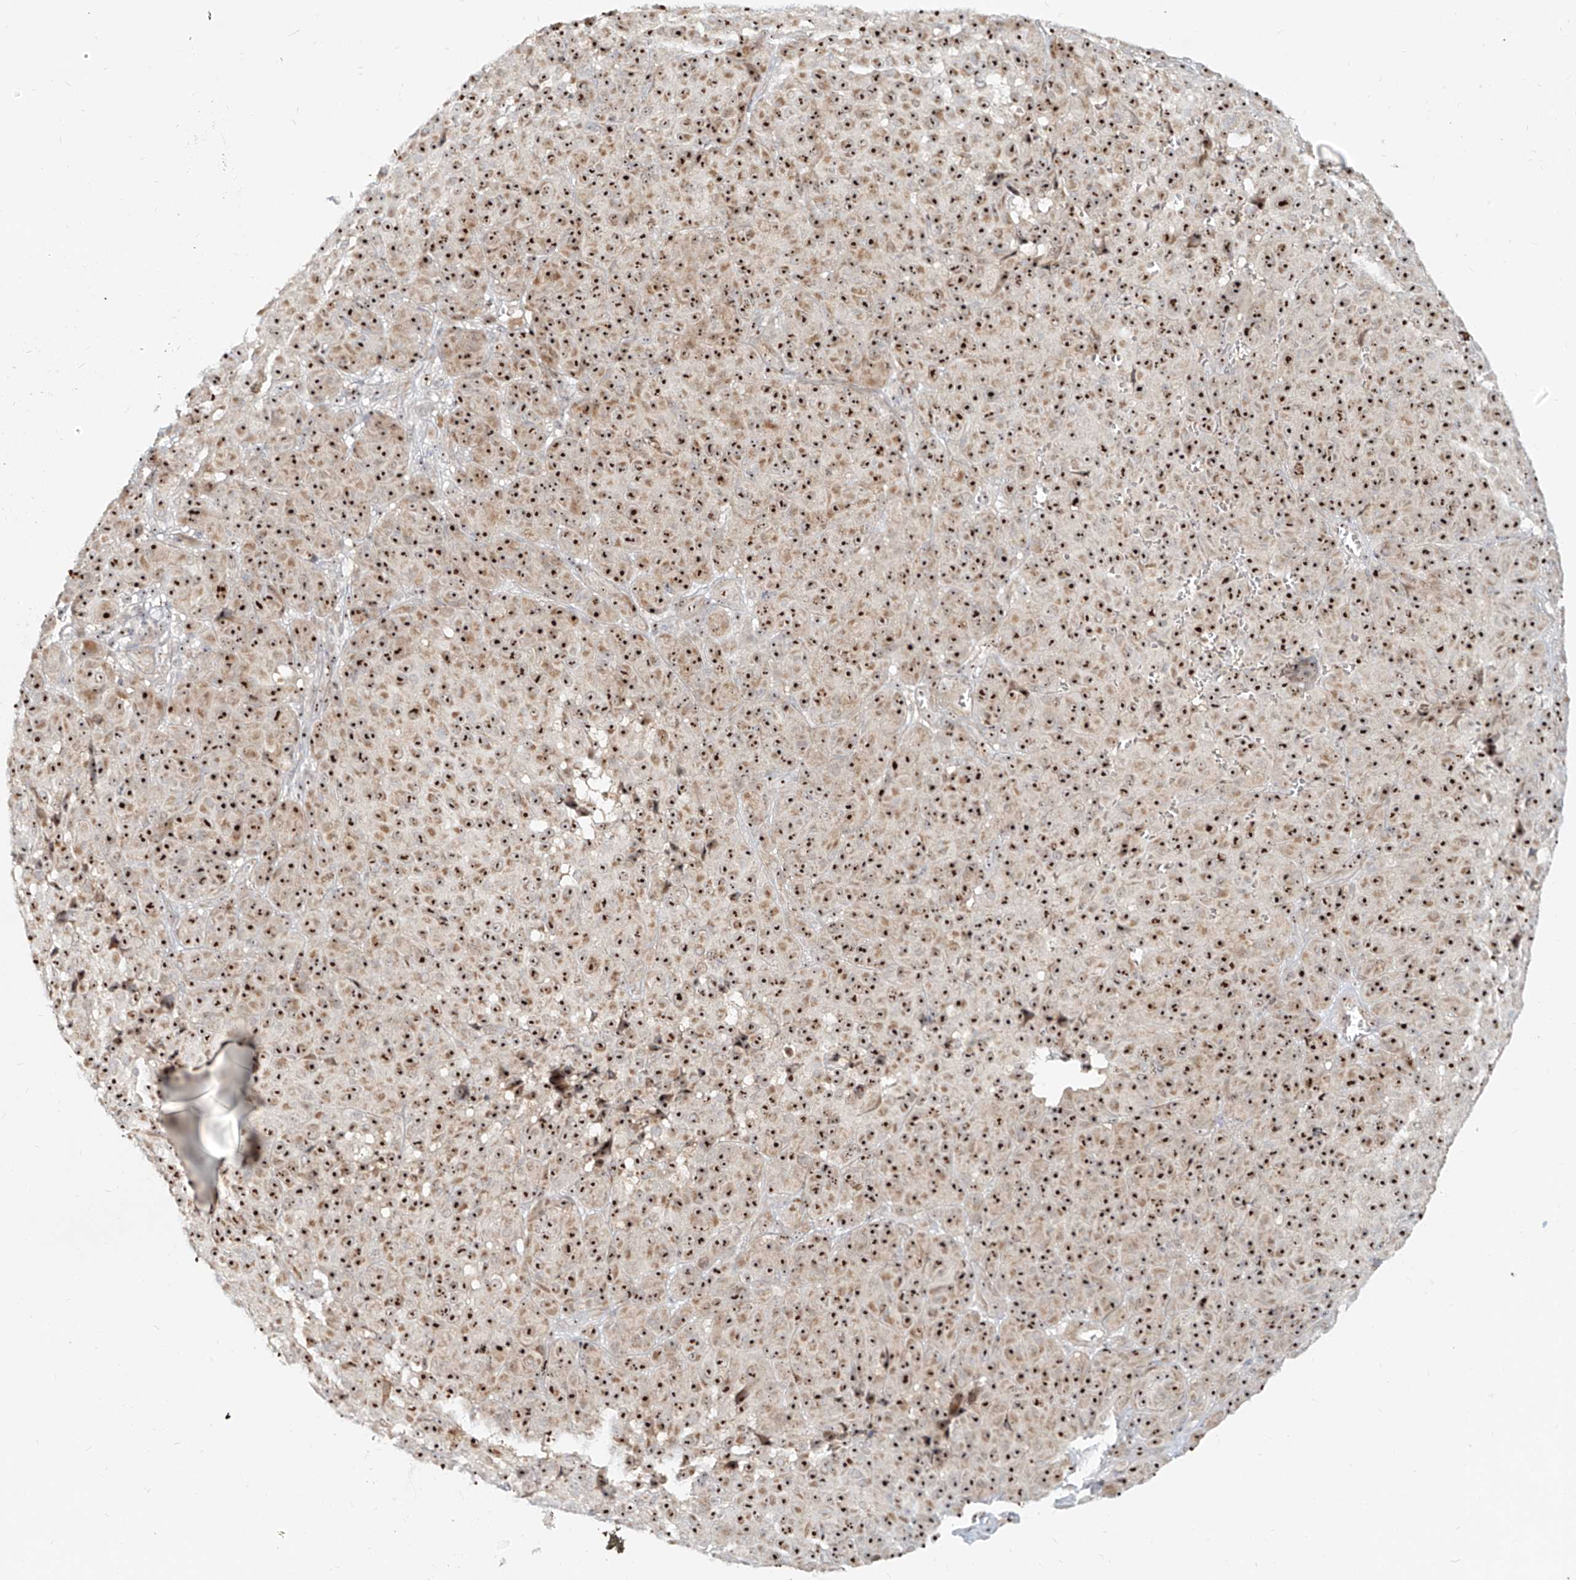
{"staining": {"intensity": "strong", "quantity": ">75%", "location": "nuclear"}, "tissue": "melanoma", "cell_type": "Tumor cells", "image_type": "cancer", "snomed": [{"axis": "morphology", "description": "Malignant melanoma, NOS"}, {"axis": "topography", "description": "Skin"}], "caption": "A high amount of strong nuclear staining is present in about >75% of tumor cells in malignant melanoma tissue.", "gene": "BYSL", "patient": {"sex": "male", "age": 73}}